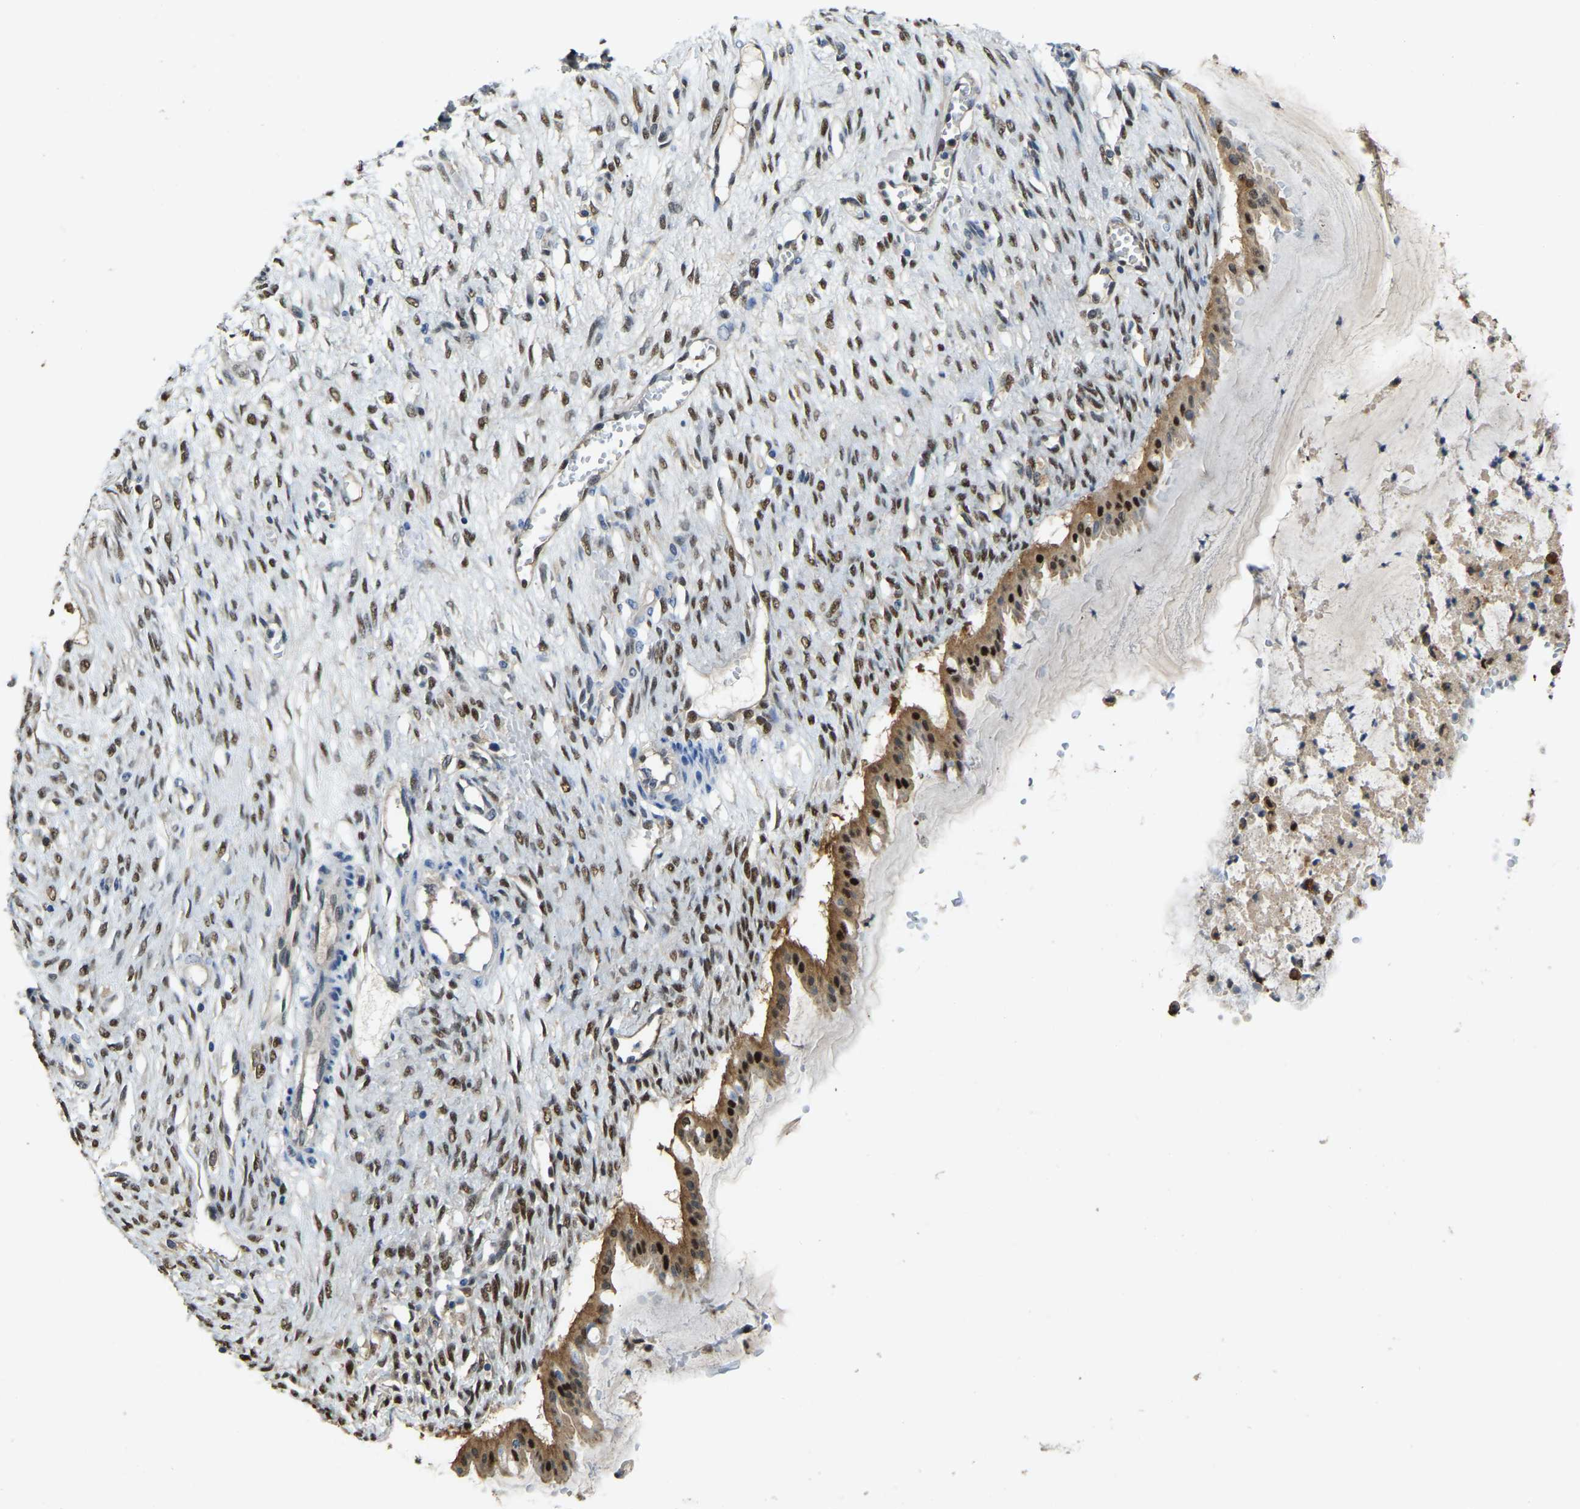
{"staining": {"intensity": "strong", "quantity": ">75%", "location": "cytoplasmic/membranous,nuclear"}, "tissue": "ovarian cancer", "cell_type": "Tumor cells", "image_type": "cancer", "snomed": [{"axis": "morphology", "description": "Cystadenocarcinoma, mucinous, NOS"}, {"axis": "topography", "description": "Ovary"}], "caption": "Tumor cells show strong cytoplasmic/membranous and nuclear positivity in approximately >75% of cells in ovarian cancer (mucinous cystadenocarcinoma).", "gene": "NANS", "patient": {"sex": "female", "age": 73}}